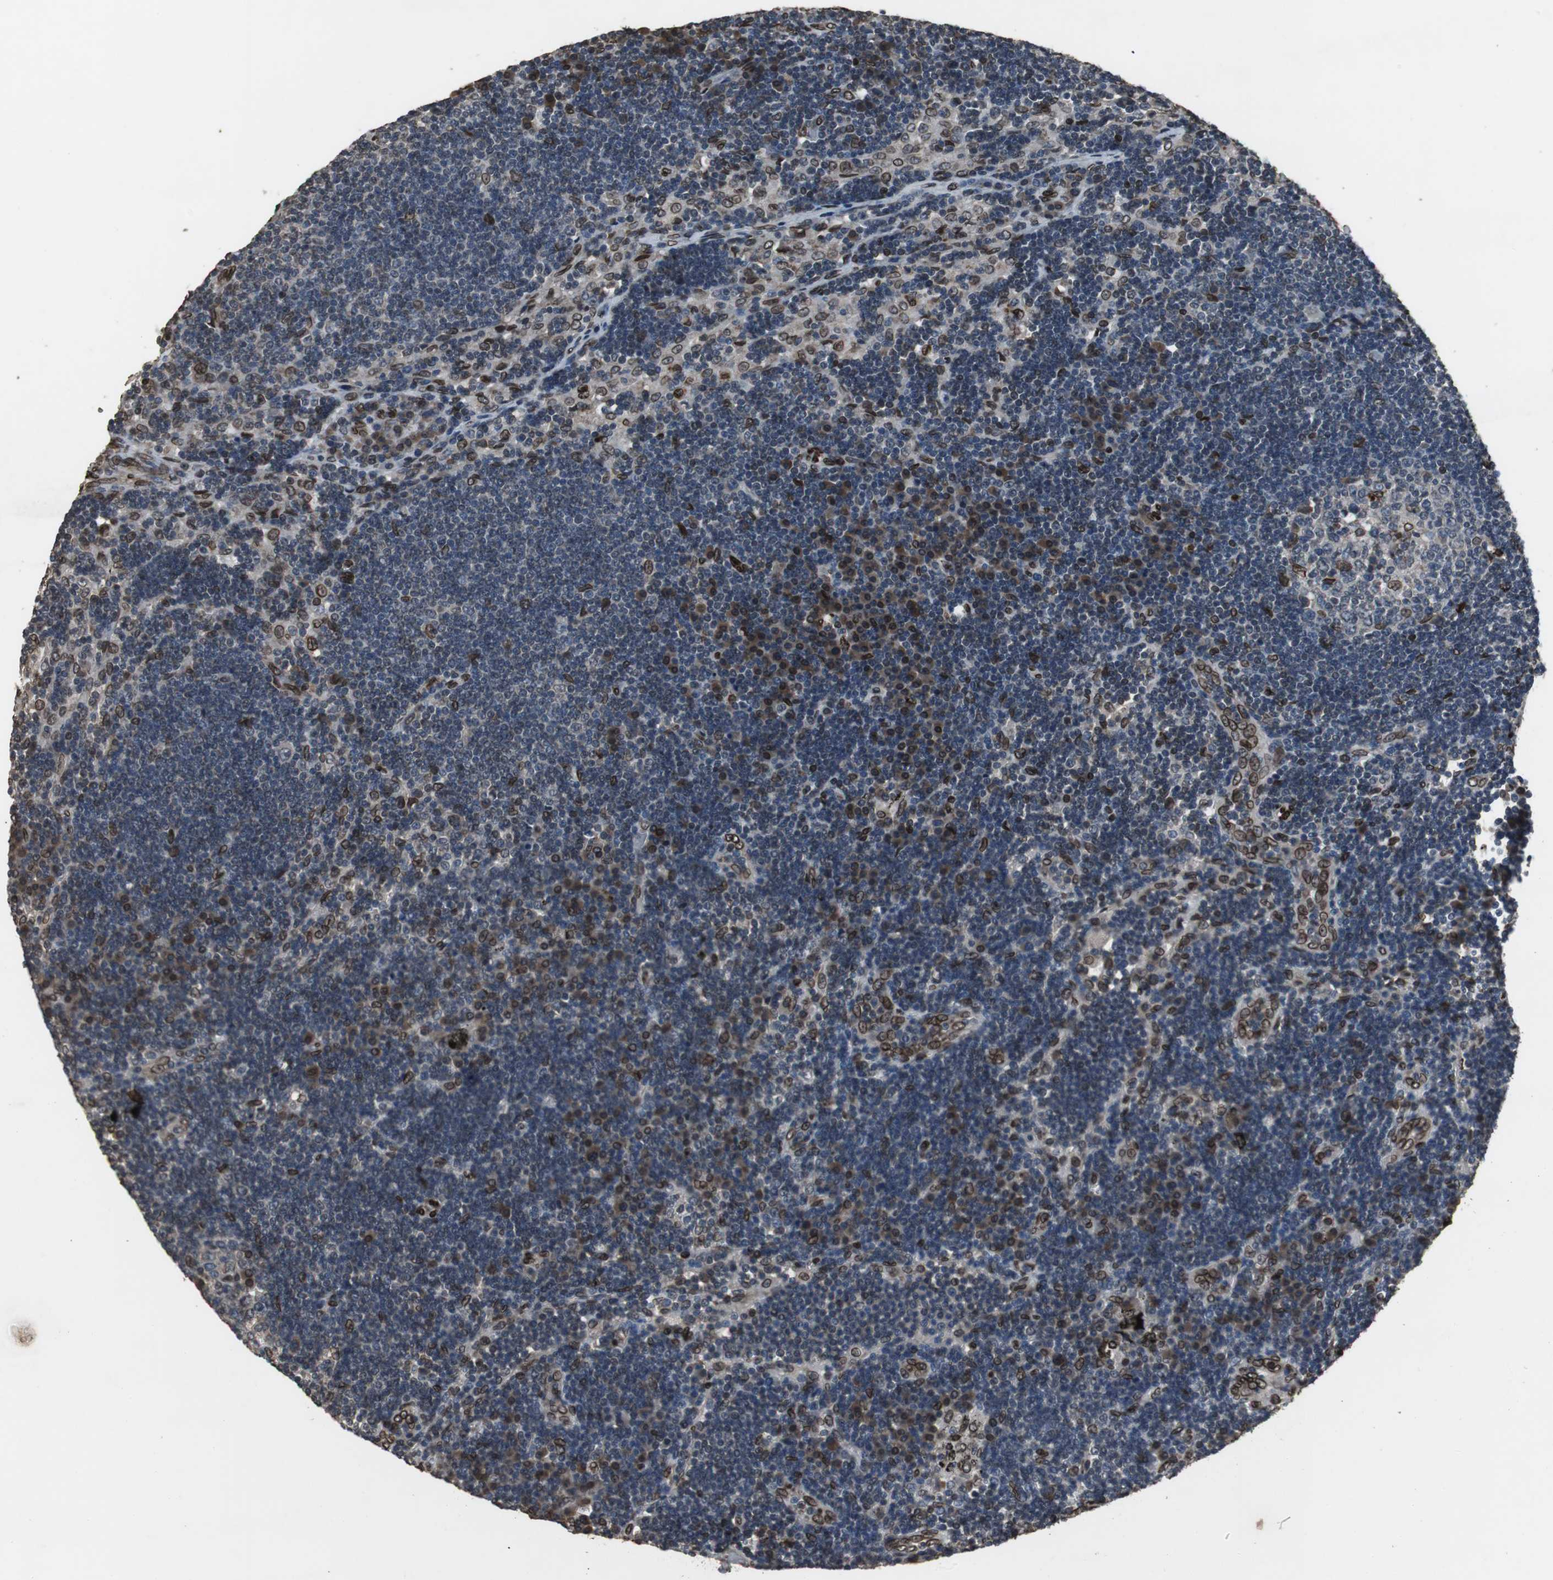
{"staining": {"intensity": "strong", "quantity": "<25%", "location": "cytoplasmic/membranous,nuclear"}, "tissue": "lymph node", "cell_type": "Germinal center cells", "image_type": "normal", "snomed": [{"axis": "morphology", "description": "Normal tissue, NOS"}, {"axis": "morphology", "description": "Squamous cell carcinoma, metastatic, NOS"}, {"axis": "topography", "description": "Lymph node"}], "caption": "IHC (DAB) staining of benign human lymph node demonstrates strong cytoplasmic/membranous,nuclear protein expression in approximately <25% of germinal center cells.", "gene": "LMNA", "patient": {"sex": "female", "age": 53}}